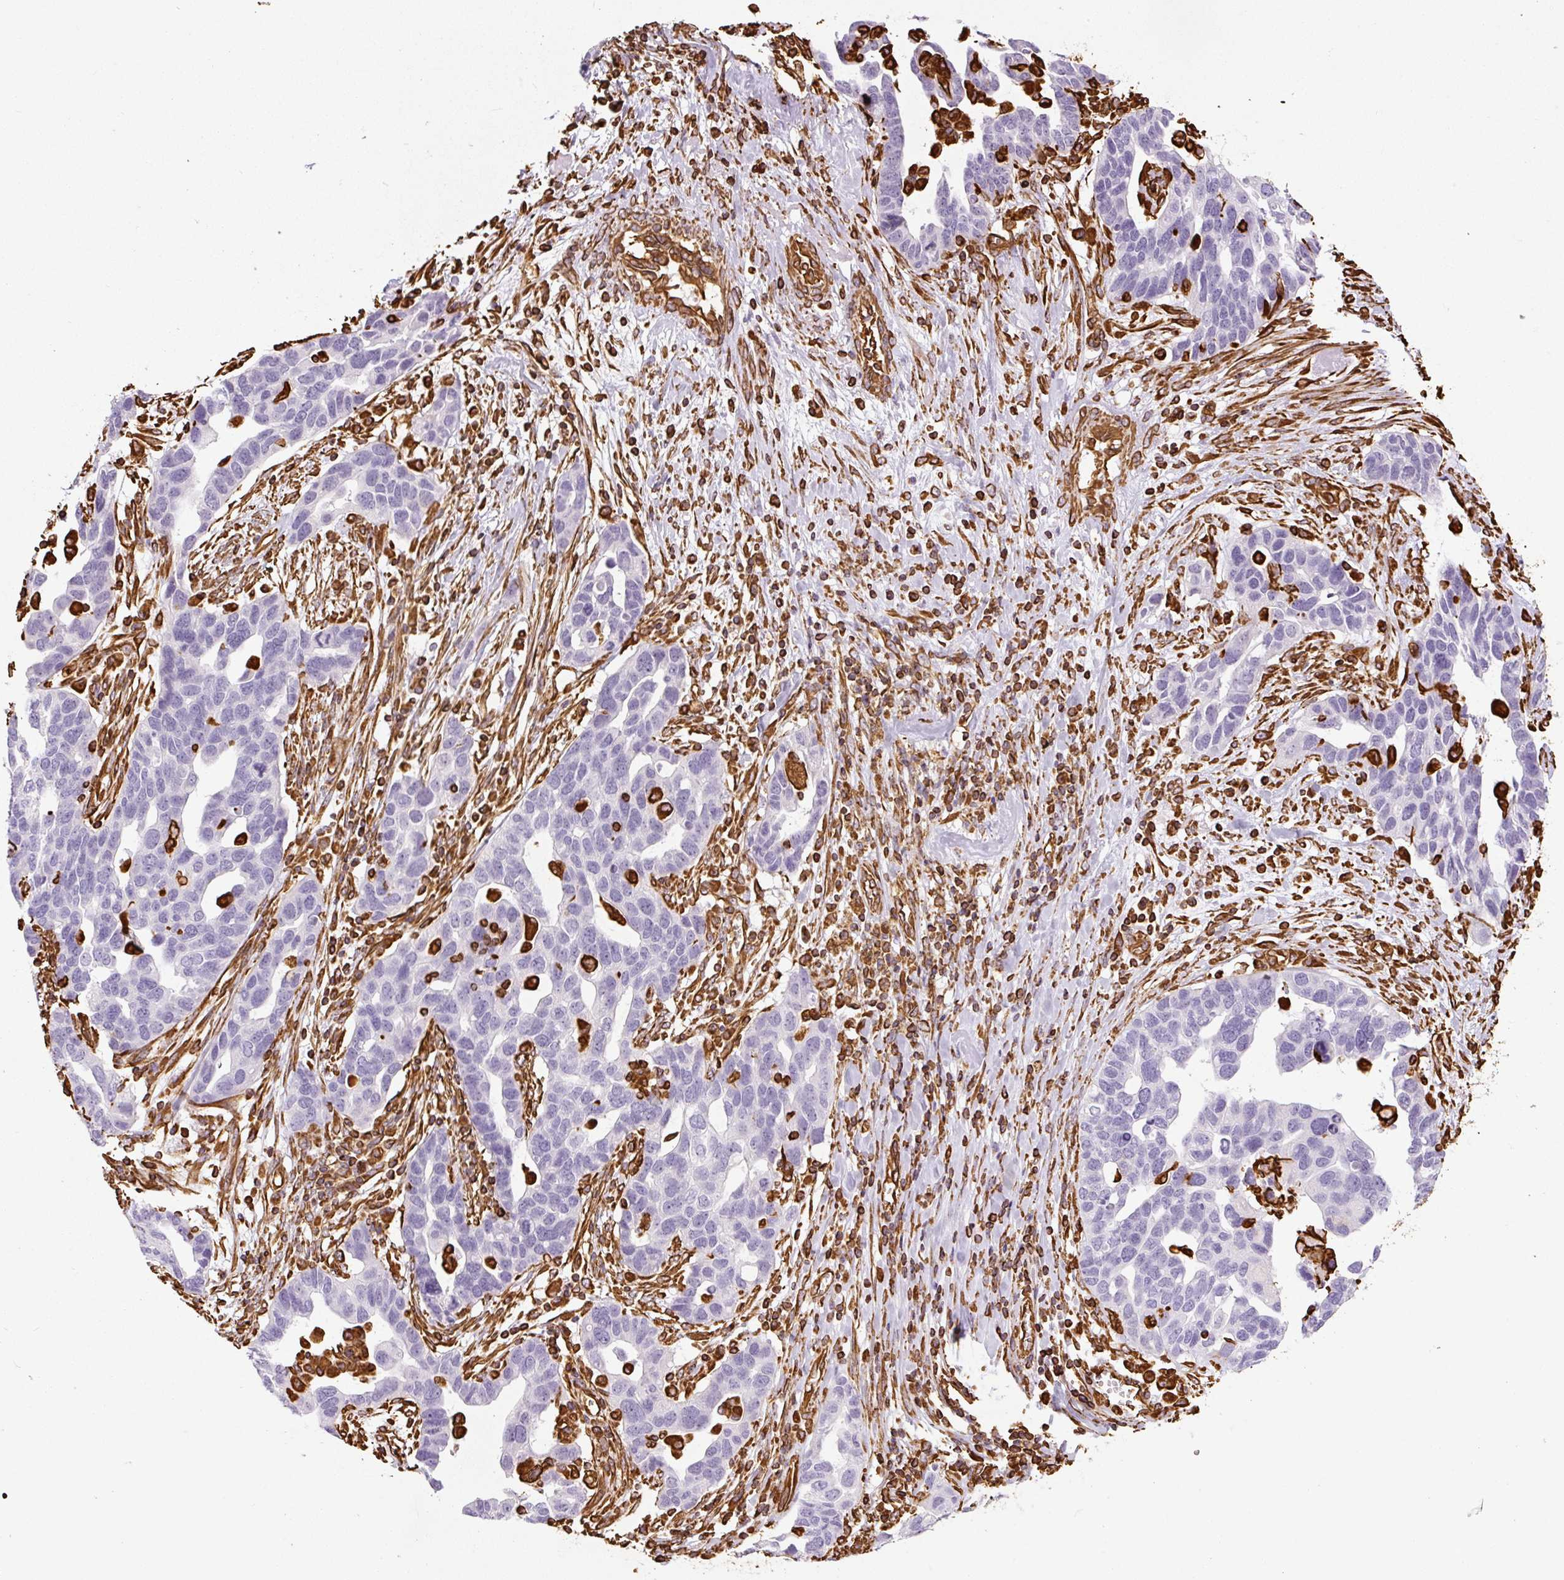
{"staining": {"intensity": "negative", "quantity": "none", "location": "none"}, "tissue": "ovarian cancer", "cell_type": "Tumor cells", "image_type": "cancer", "snomed": [{"axis": "morphology", "description": "Cystadenocarcinoma, serous, NOS"}, {"axis": "topography", "description": "Ovary"}], "caption": "This micrograph is of serous cystadenocarcinoma (ovarian) stained with immunohistochemistry (IHC) to label a protein in brown with the nuclei are counter-stained blue. There is no expression in tumor cells. (Brightfield microscopy of DAB (3,3'-diaminobenzidine) immunohistochemistry (IHC) at high magnification).", "gene": "VIM", "patient": {"sex": "female", "age": 54}}